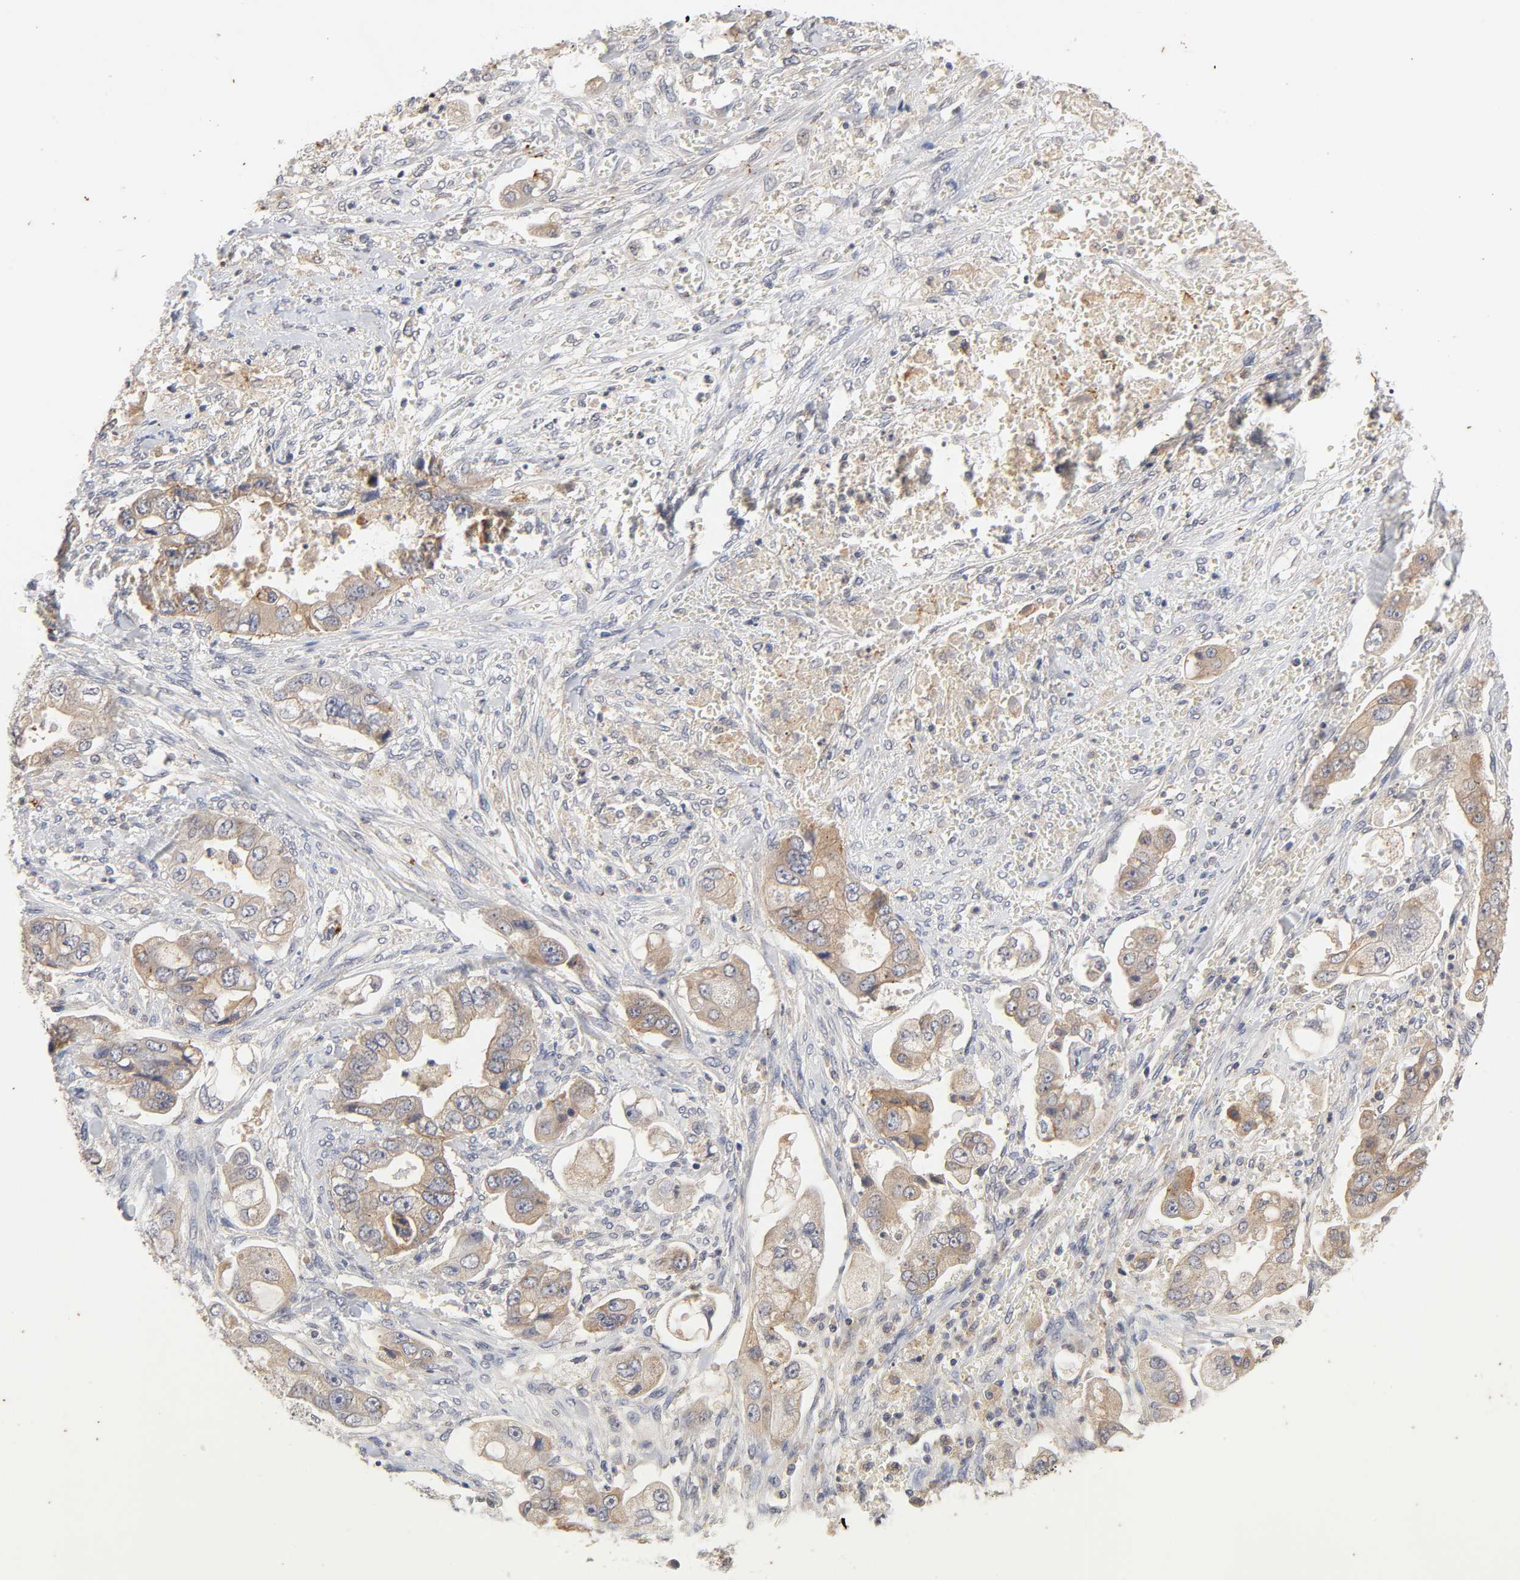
{"staining": {"intensity": "weak", "quantity": ">75%", "location": "cytoplasmic/membranous"}, "tissue": "stomach cancer", "cell_type": "Tumor cells", "image_type": "cancer", "snomed": [{"axis": "morphology", "description": "Adenocarcinoma, NOS"}, {"axis": "topography", "description": "Stomach"}], "caption": "A low amount of weak cytoplasmic/membranous staining is seen in about >75% of tumor cells in adenocarcinoma (stomach) tissue.", "gene": "CXADR", "patient": {"sex": "male", "age": 62}}